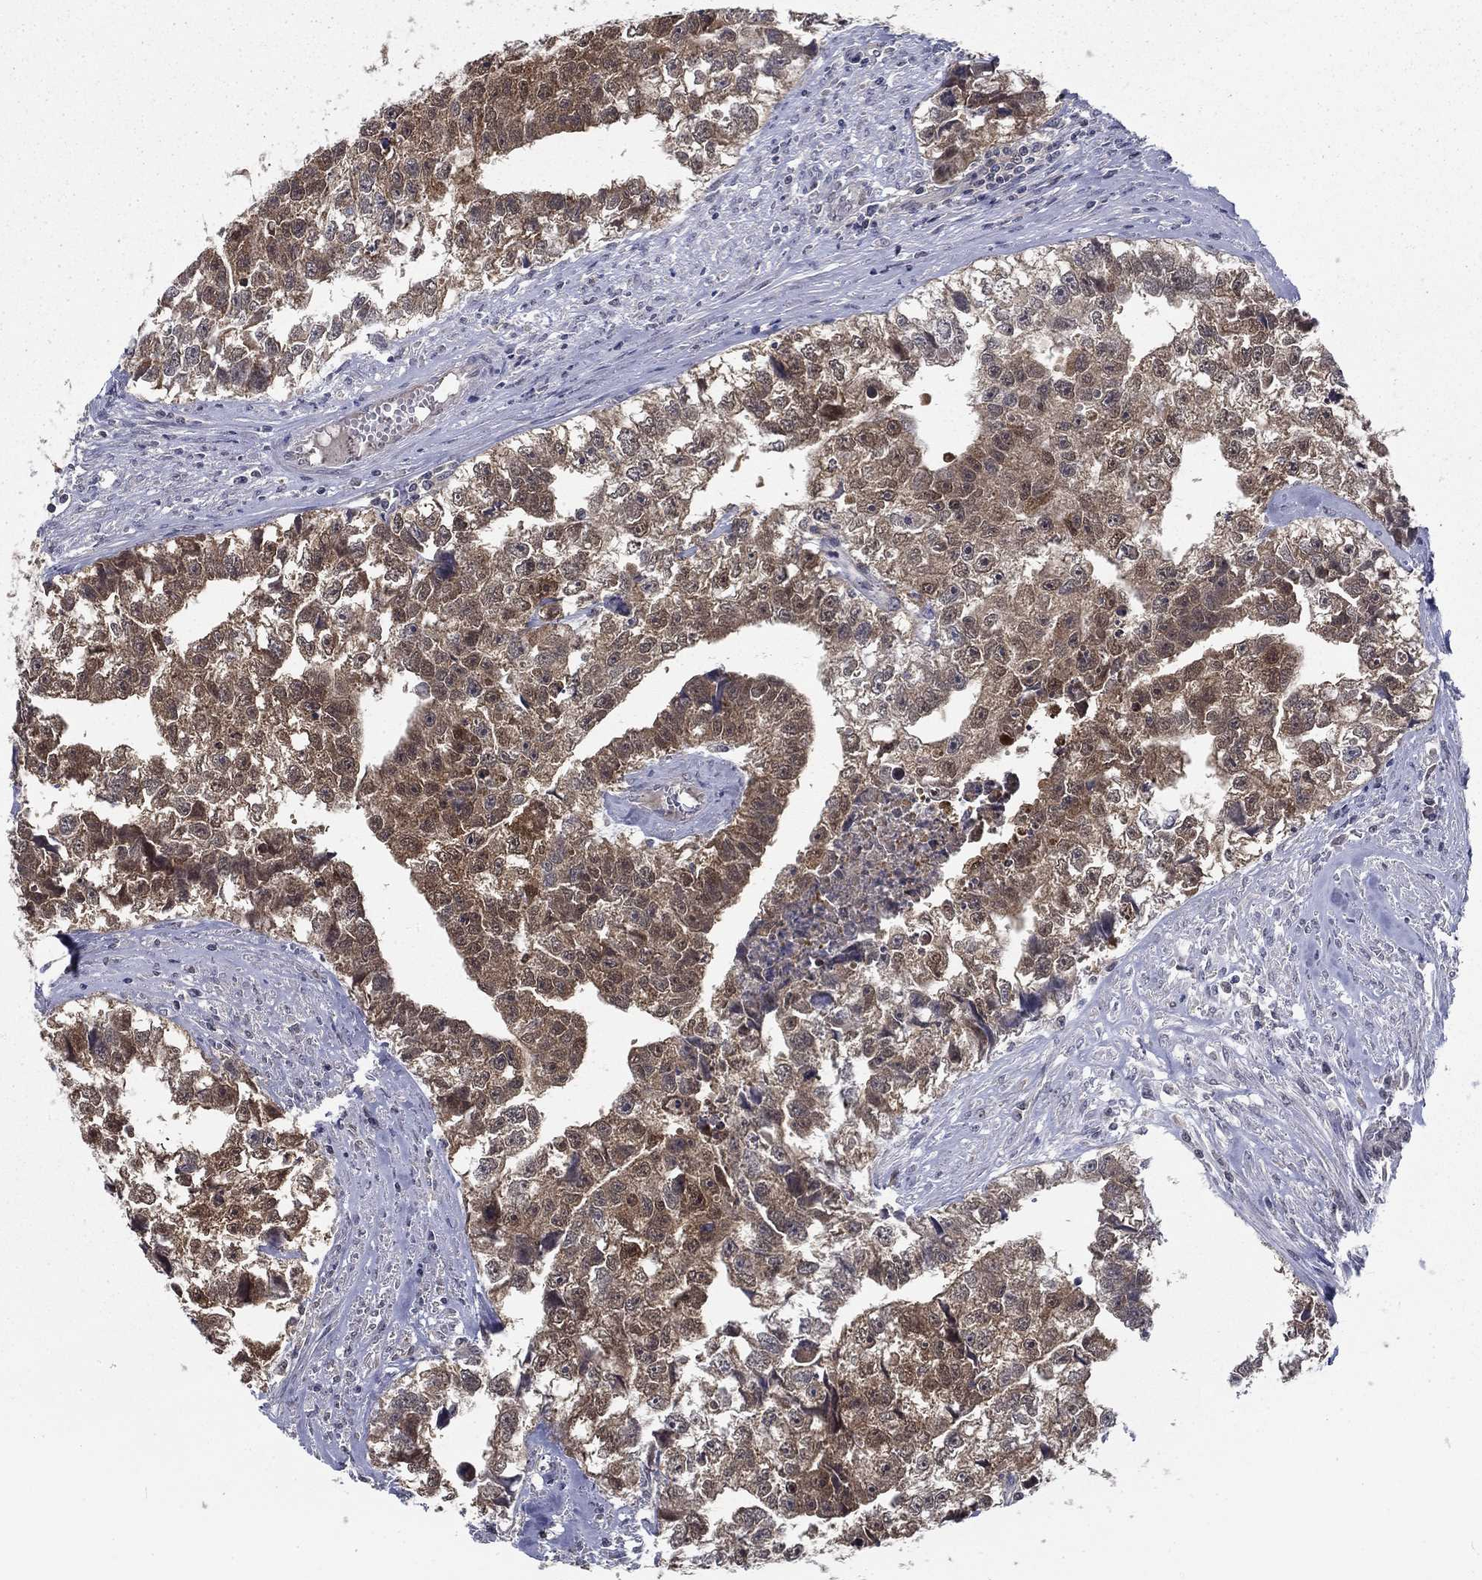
{"staining": {"intensity": "moderate", "quantity": "<25%", "location": "cytoplasmic/membranous"}, "tissue": "testis cancer", "cell_type": "Tumor cells", "image_type": "cancer", "snomed": [{"axis": "morphology", "description": "Carcinoma, Embryonal, NOS"}, {"axis": "morphology", "description": "Teratoma, malignant, NOS"}, {"axis": "topography", "description": "Testis"}], "caption": "Immunohistochemical staining of human testis cancer exhibits low levels of moderate cytoplasmic/membranous protein positivity in about <25% of tumor cells.", "gene": "NIT2", "patient": {"sex": "male", "age": 44}}